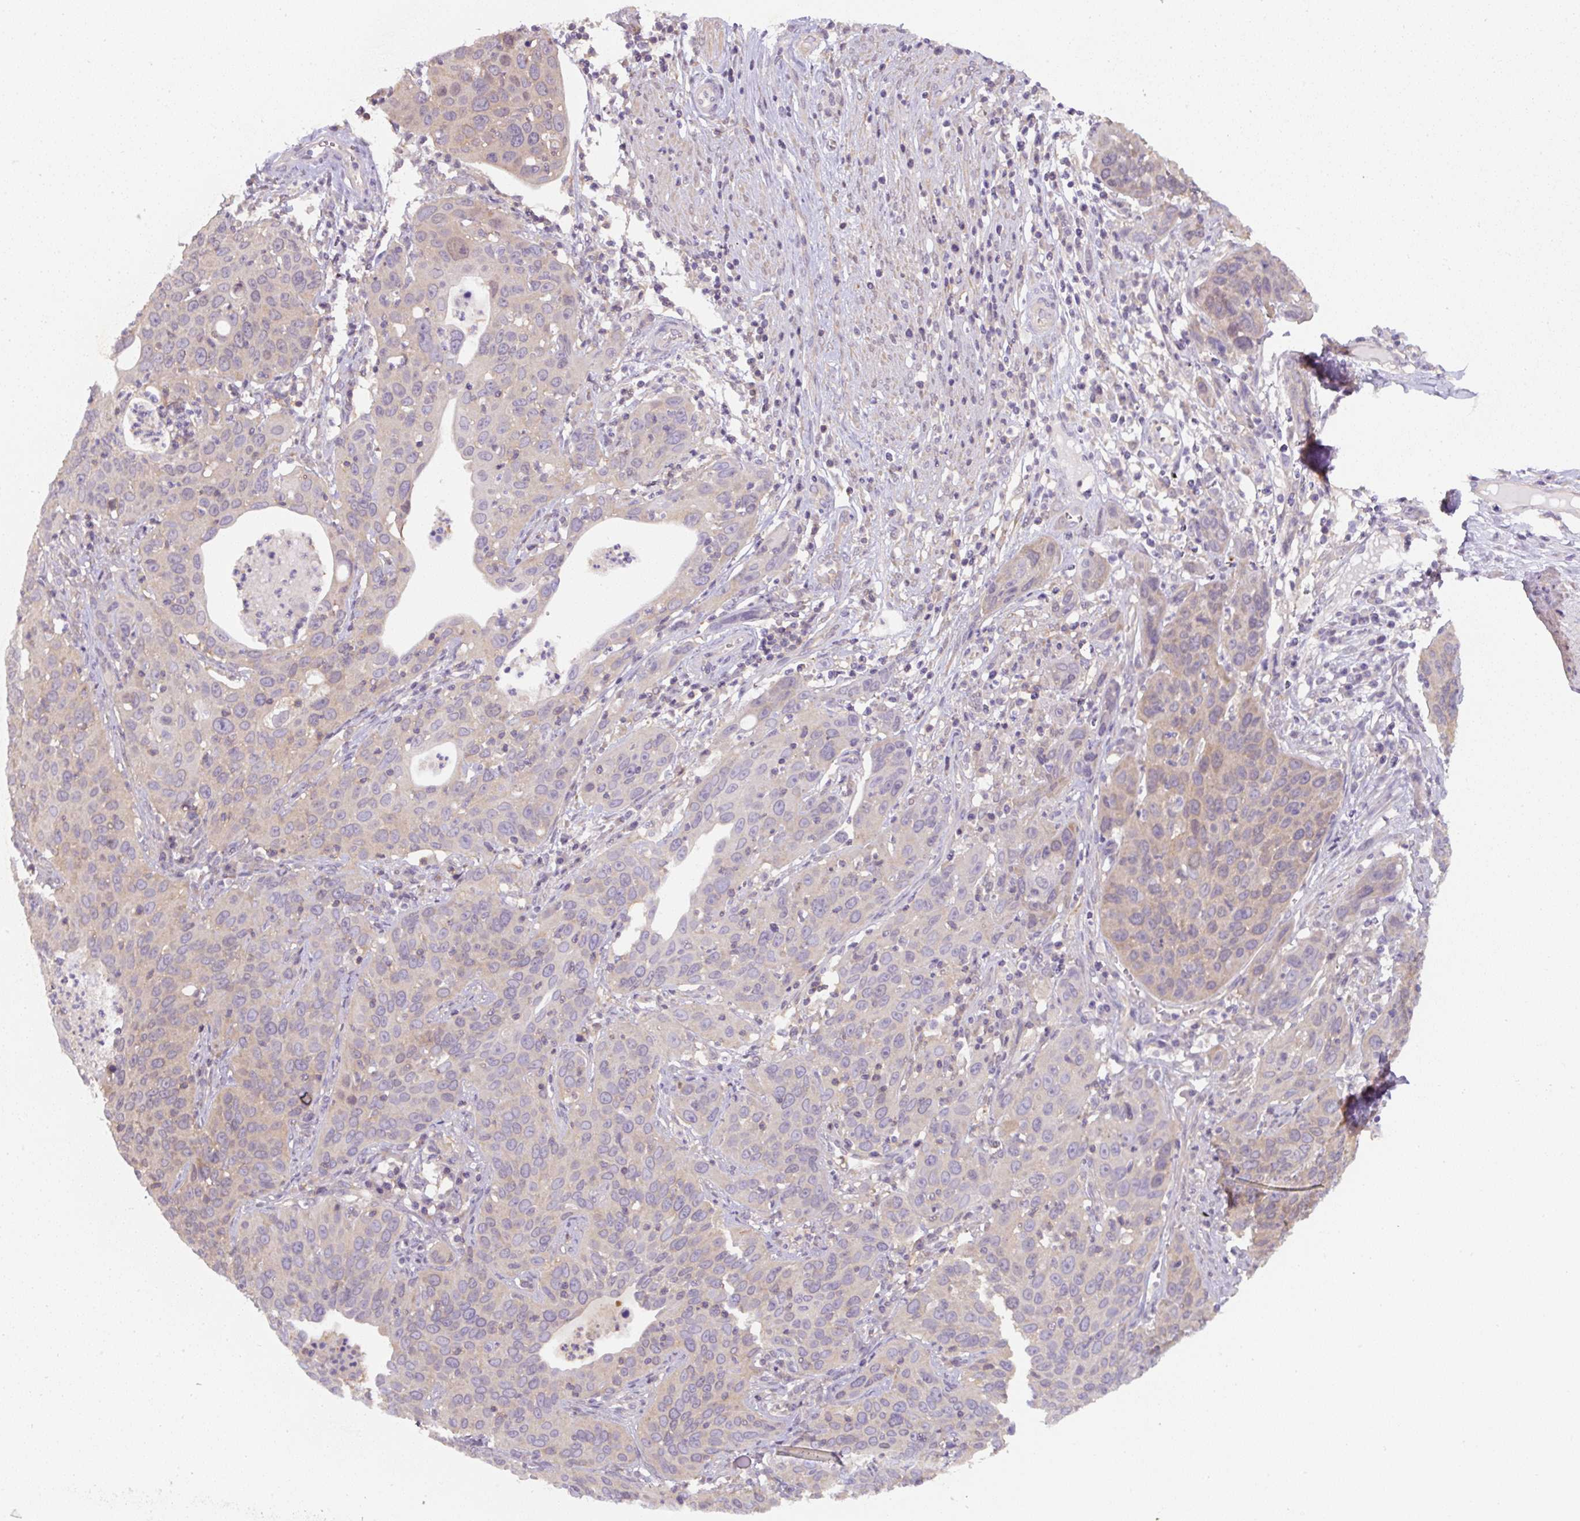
{"staining": {"intensity": "moderate", "quantity": "25%-75%", "location": "cytoplasmic/membranous"}, "tissue": "cervical cancer", "cell_type": "Tumor cells", "image_type": "cancer", "snomed": [{"axis": "morphology", "description": "Squamous cell carcinoma, NOS"}, {"axis": "topography", "description": "Cervix"}], "caption": "Protein expression analysis of human squamous cell carcinoma (cervical) reveals moderate cytoplasmic/membranous expression in approximately 25%-75% of tumor cells. The protein of interest is stained brown, and the nuclei are stained in blue (DAB IHC with brightfield microscopy, high magnification).", "gene": "ST13", "patient": {"sex": "female", "age": 36}}